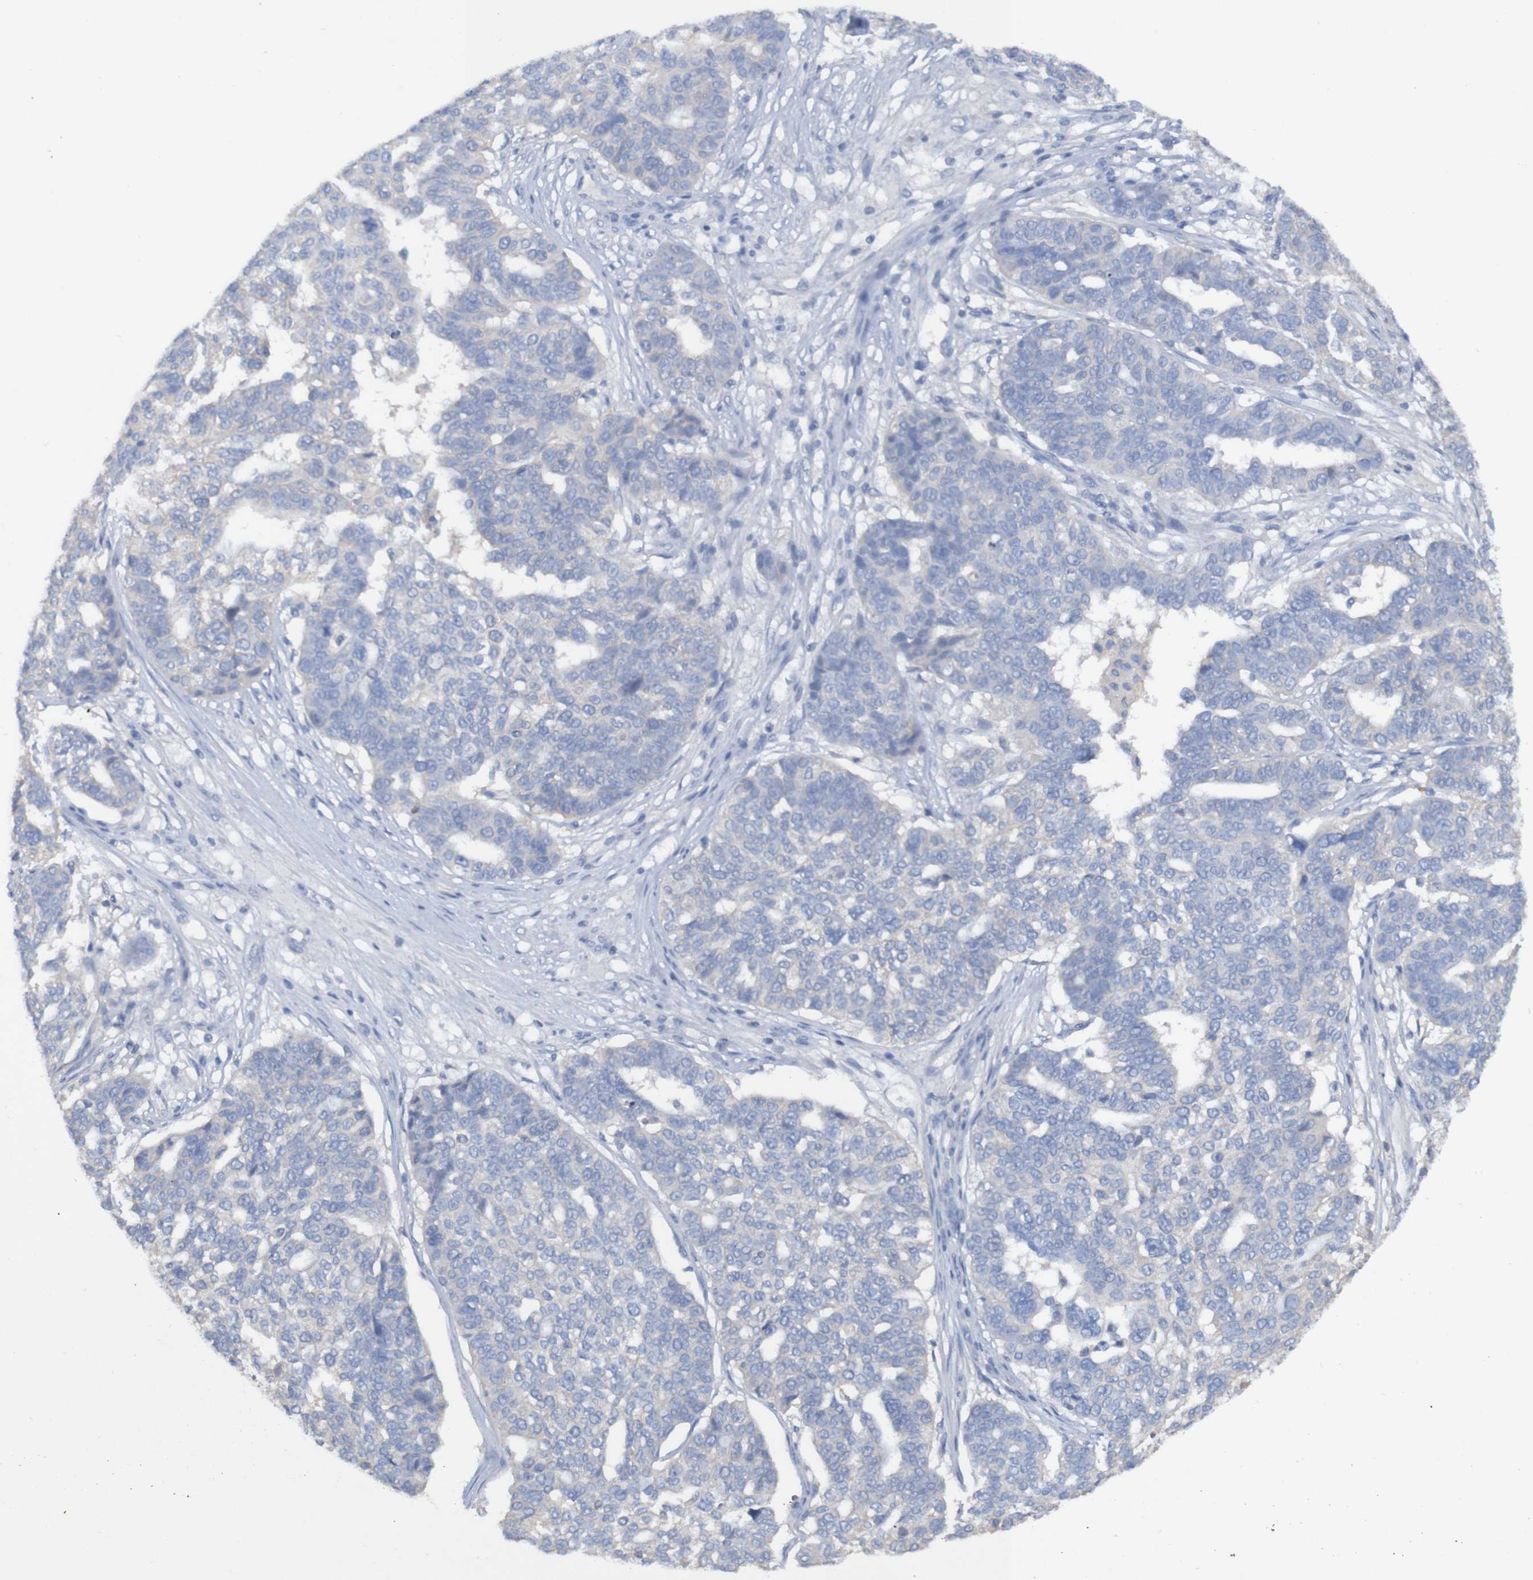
{"staining": {"intensity": "negative", "quantity": "none", "location": "none"}, "tissue": "ovarian cancer", "cell_type": "Tumor cells", "image_type": "cancer", "snomed": [{"axis": "morphology", "description": "Cystadenocarcinoma, serous, NOS"}, {"axis": "topography", "description": "Ovary"}], "caption": "High power microscopy photomicrograph of an immunohistochemistry (IHC) image of ovarian serous cystadenocarcinoma, revealing no significant staining in tumor cells.", "gene": "ARHGEF16", "patient": {"sex": "female", "age": 59}}